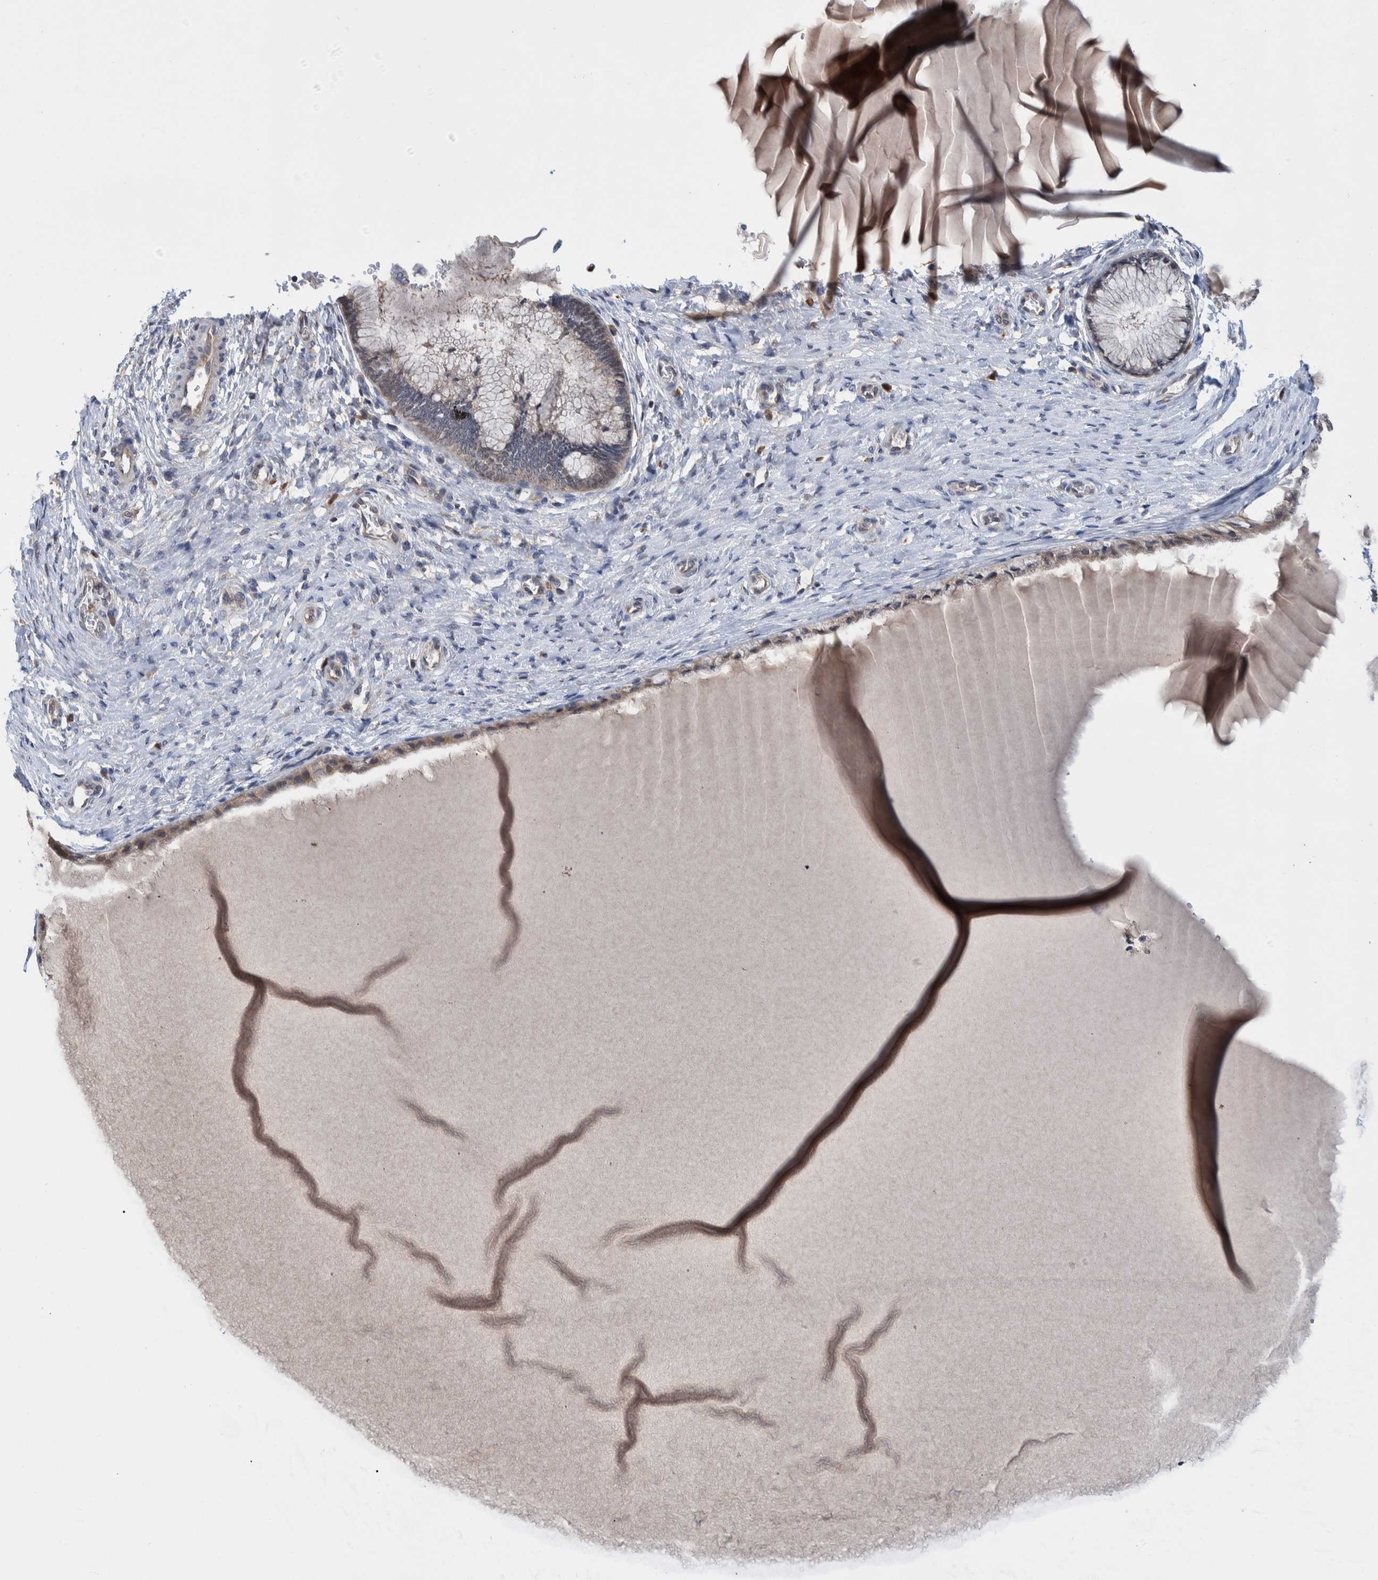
{"staining": {"intensity": "weak", "quantity": "<25%", "location": "cytoplasmic/membranous"}, "tissue": "cervix", "cell_type": "Glandular cells", "image_type": "normal", "snomed": [{"axis": "morphology", "description": "Normal tissue, NOS"}, {"axis": "topography", "description": "Cervix"}], "caption": "Immunohistochemistry image of benign cervix: cervix stained with DAB (3,3'-diaminobenzidine) displays no significant protein positivity in glandular cells.", "gene": "PLPBP", "patient": {"sex": "female", "age": 55}}